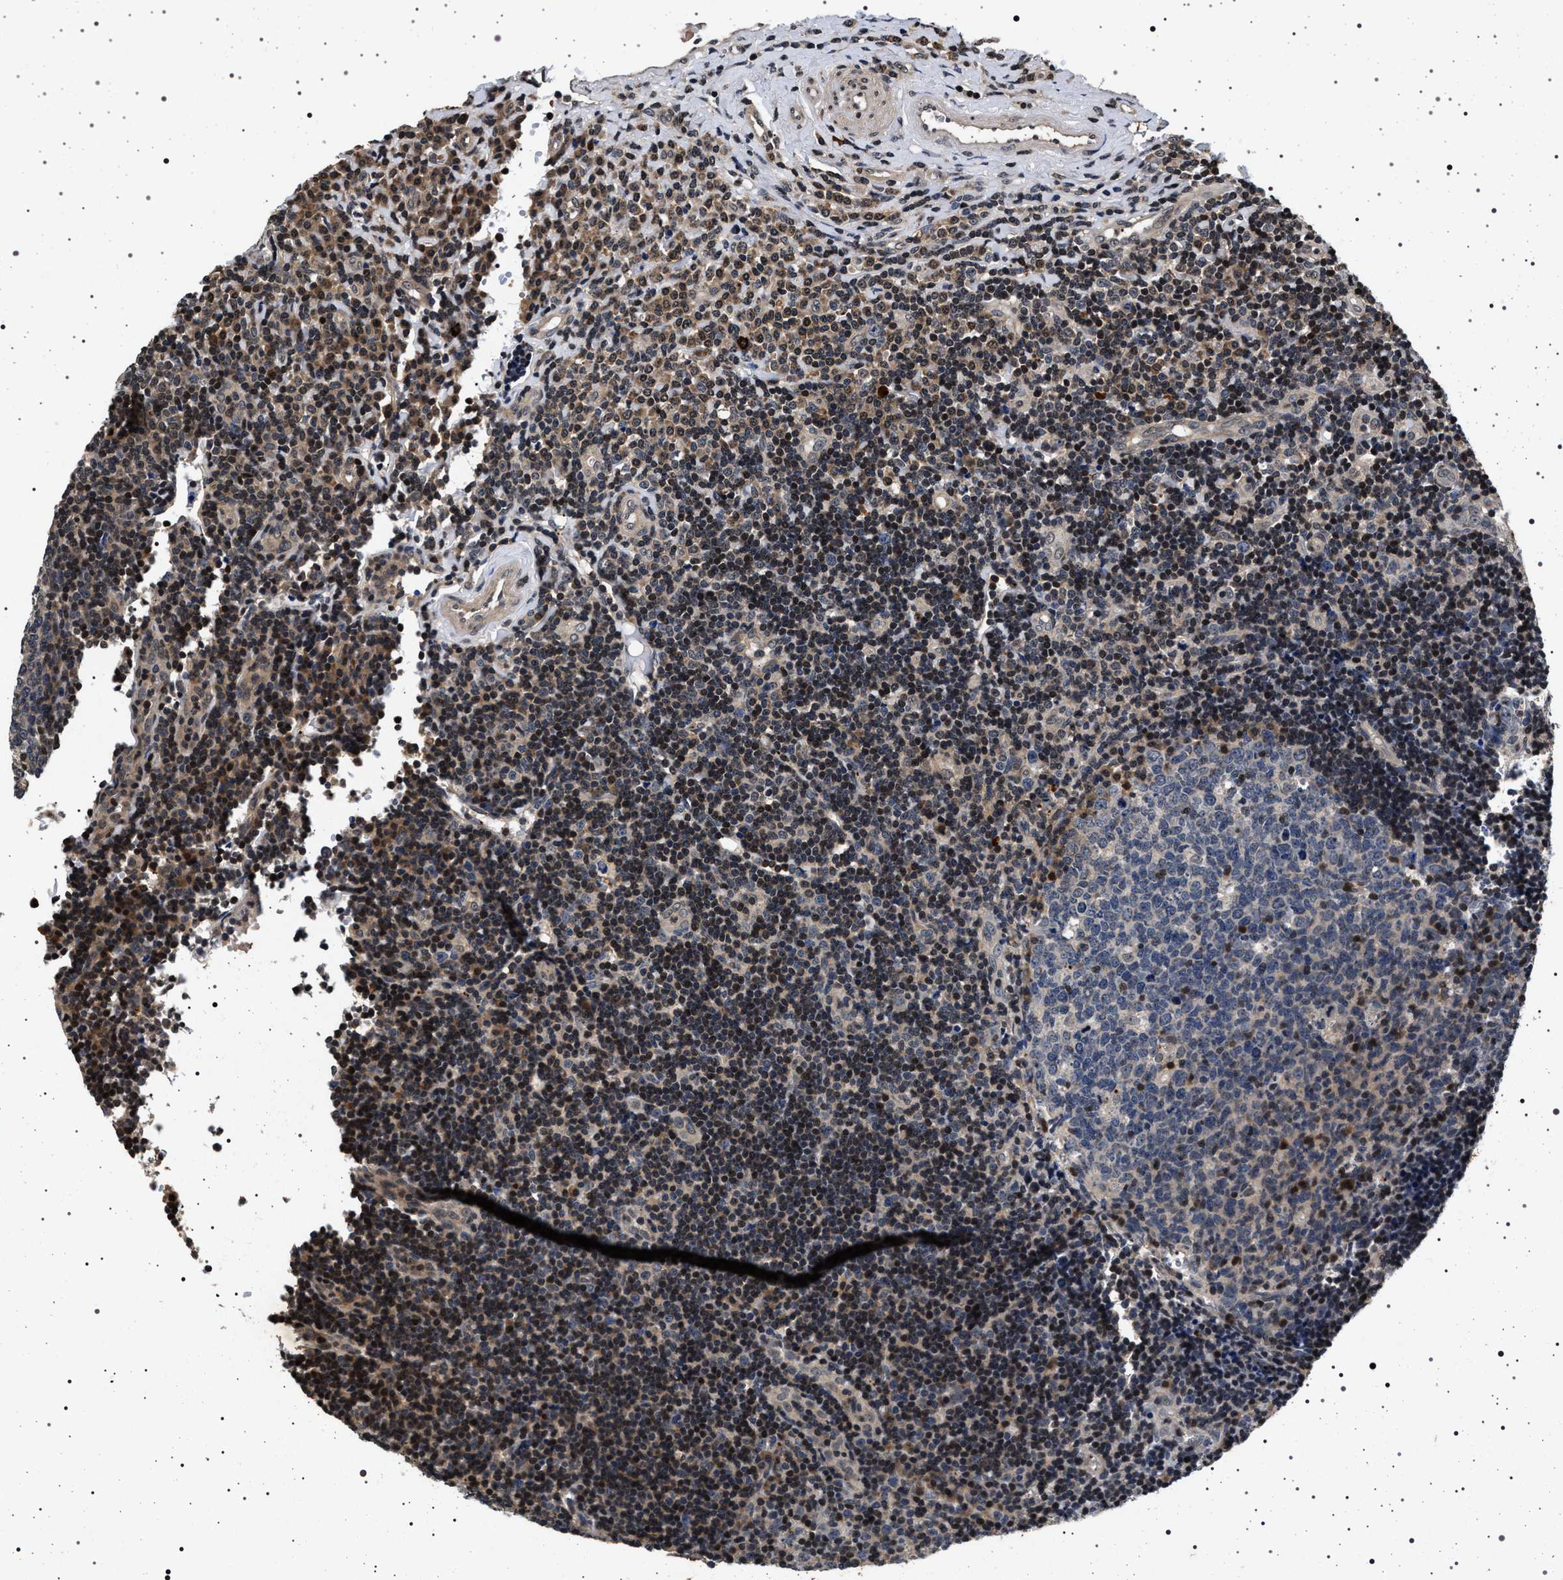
{"staining": {"intensity": "moderate", "quantity": "<25%", "location": "nuclear"}, "tissue": "tonsil", "cell_type": "Germinal center cells", "image_type": "normal", "snomed": [{"axis": "morphology", "description": "Normal tissue, NOS"}, {"axis": "topography", "description": "Tonsil"}], "caption": "This is a photomicrograph of IHC staining of benign tonsil, which shows moderate staining in the nuclear of germinal center cells.", "gene": "CDKN1B", "patient": {"sex": "female", "age": 40}}